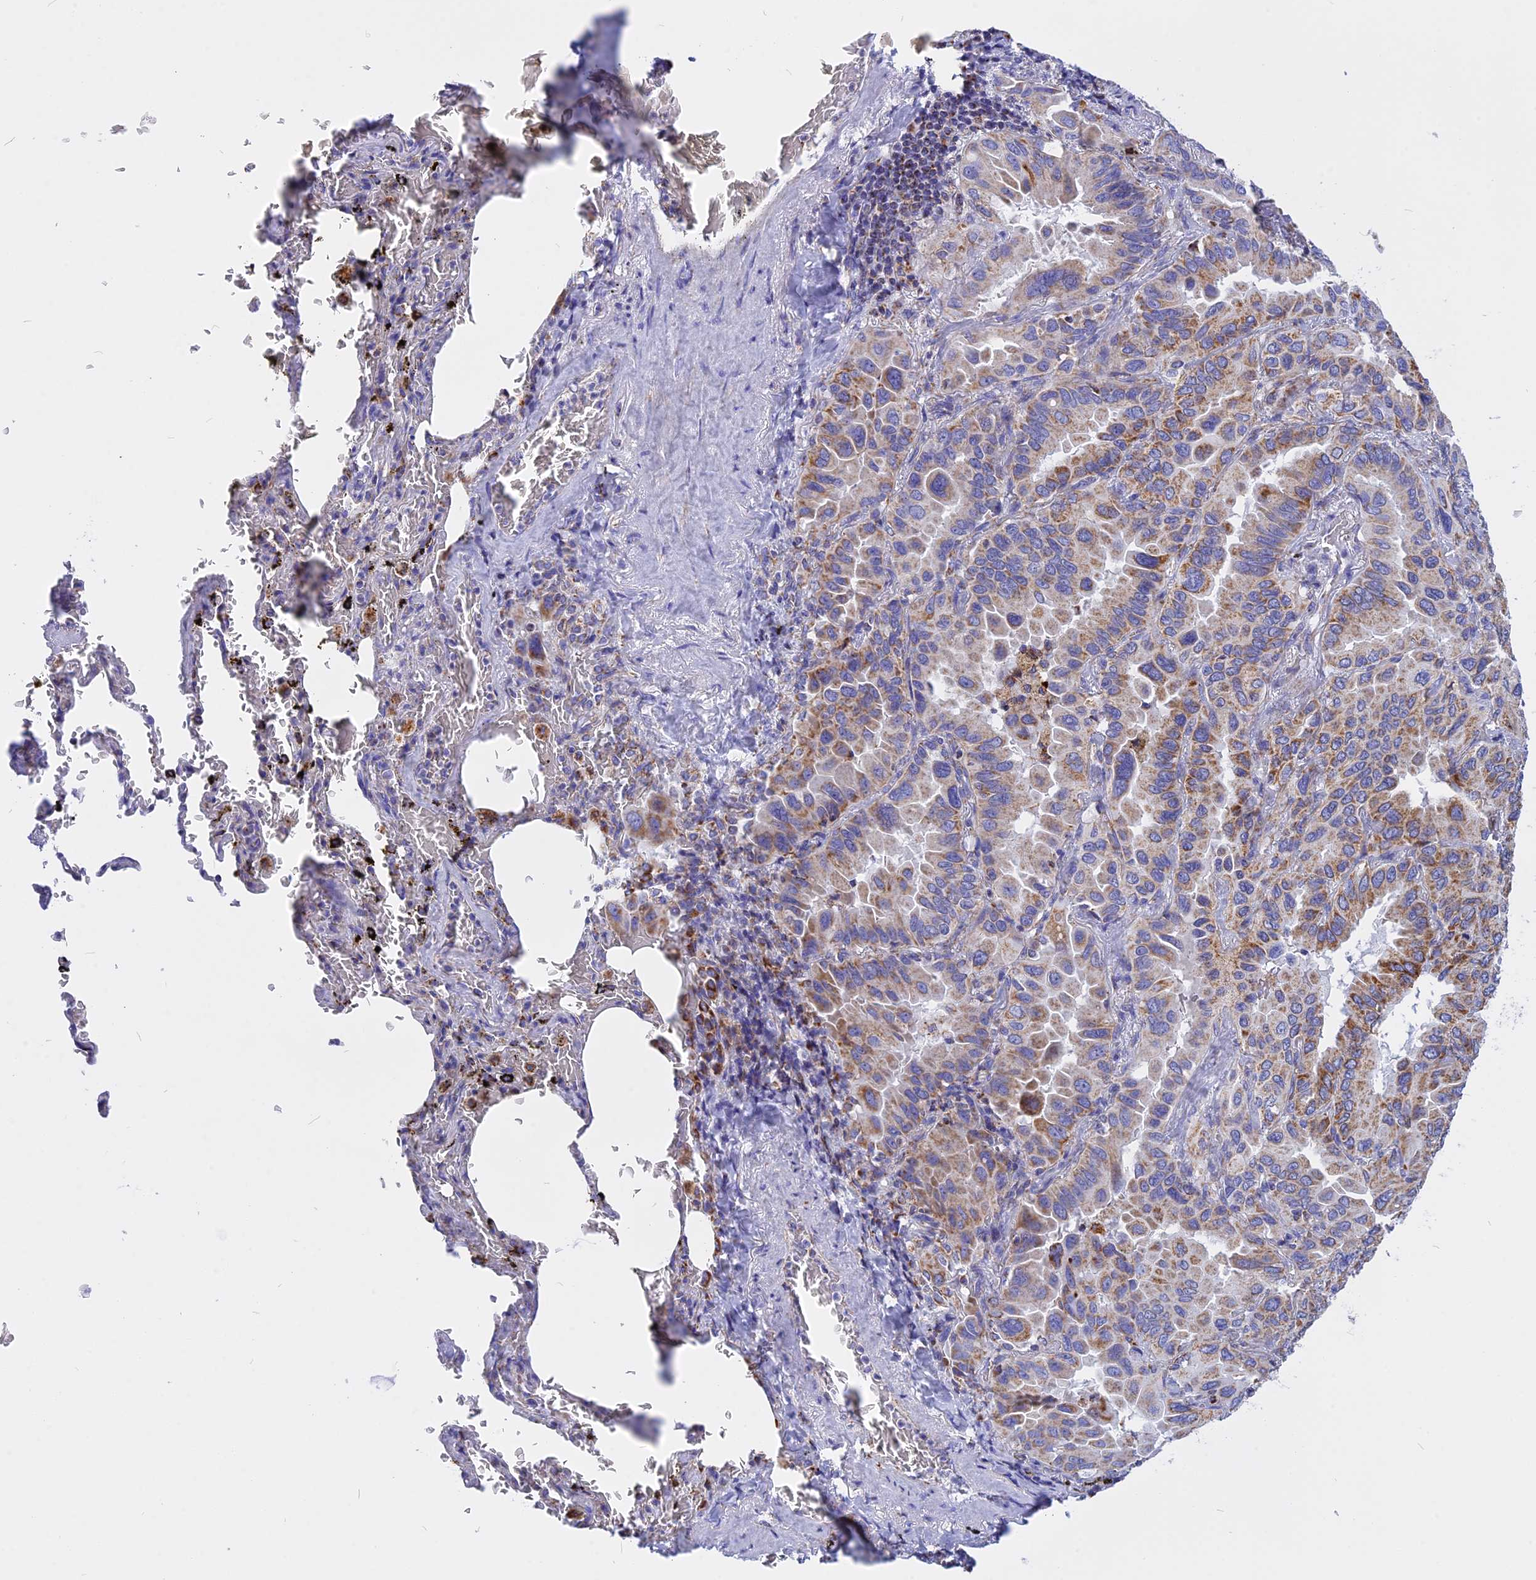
{"staining": {"intensity": "moderate", "quantity": ">75%", "location": "cytoplasmic/membranous"}, "tissue": "lung cancer", "cell_type": "Tumor cells", "image_type": "cancer", "snomed": [{"axis": "morphology", "description": "Adenocarcinoma, NOS"}, {"axis": "topography", "description": "Lung"}], "caption": "Protein staining of lung adenocarcinoma tissue reveals moderate cytoplasmic/membranous positivity in approximately >75% of tumor cells. Nuclei are stained in blue.", "gene": "VDAC2", "patient": {"sex": "male", "age": 64}}